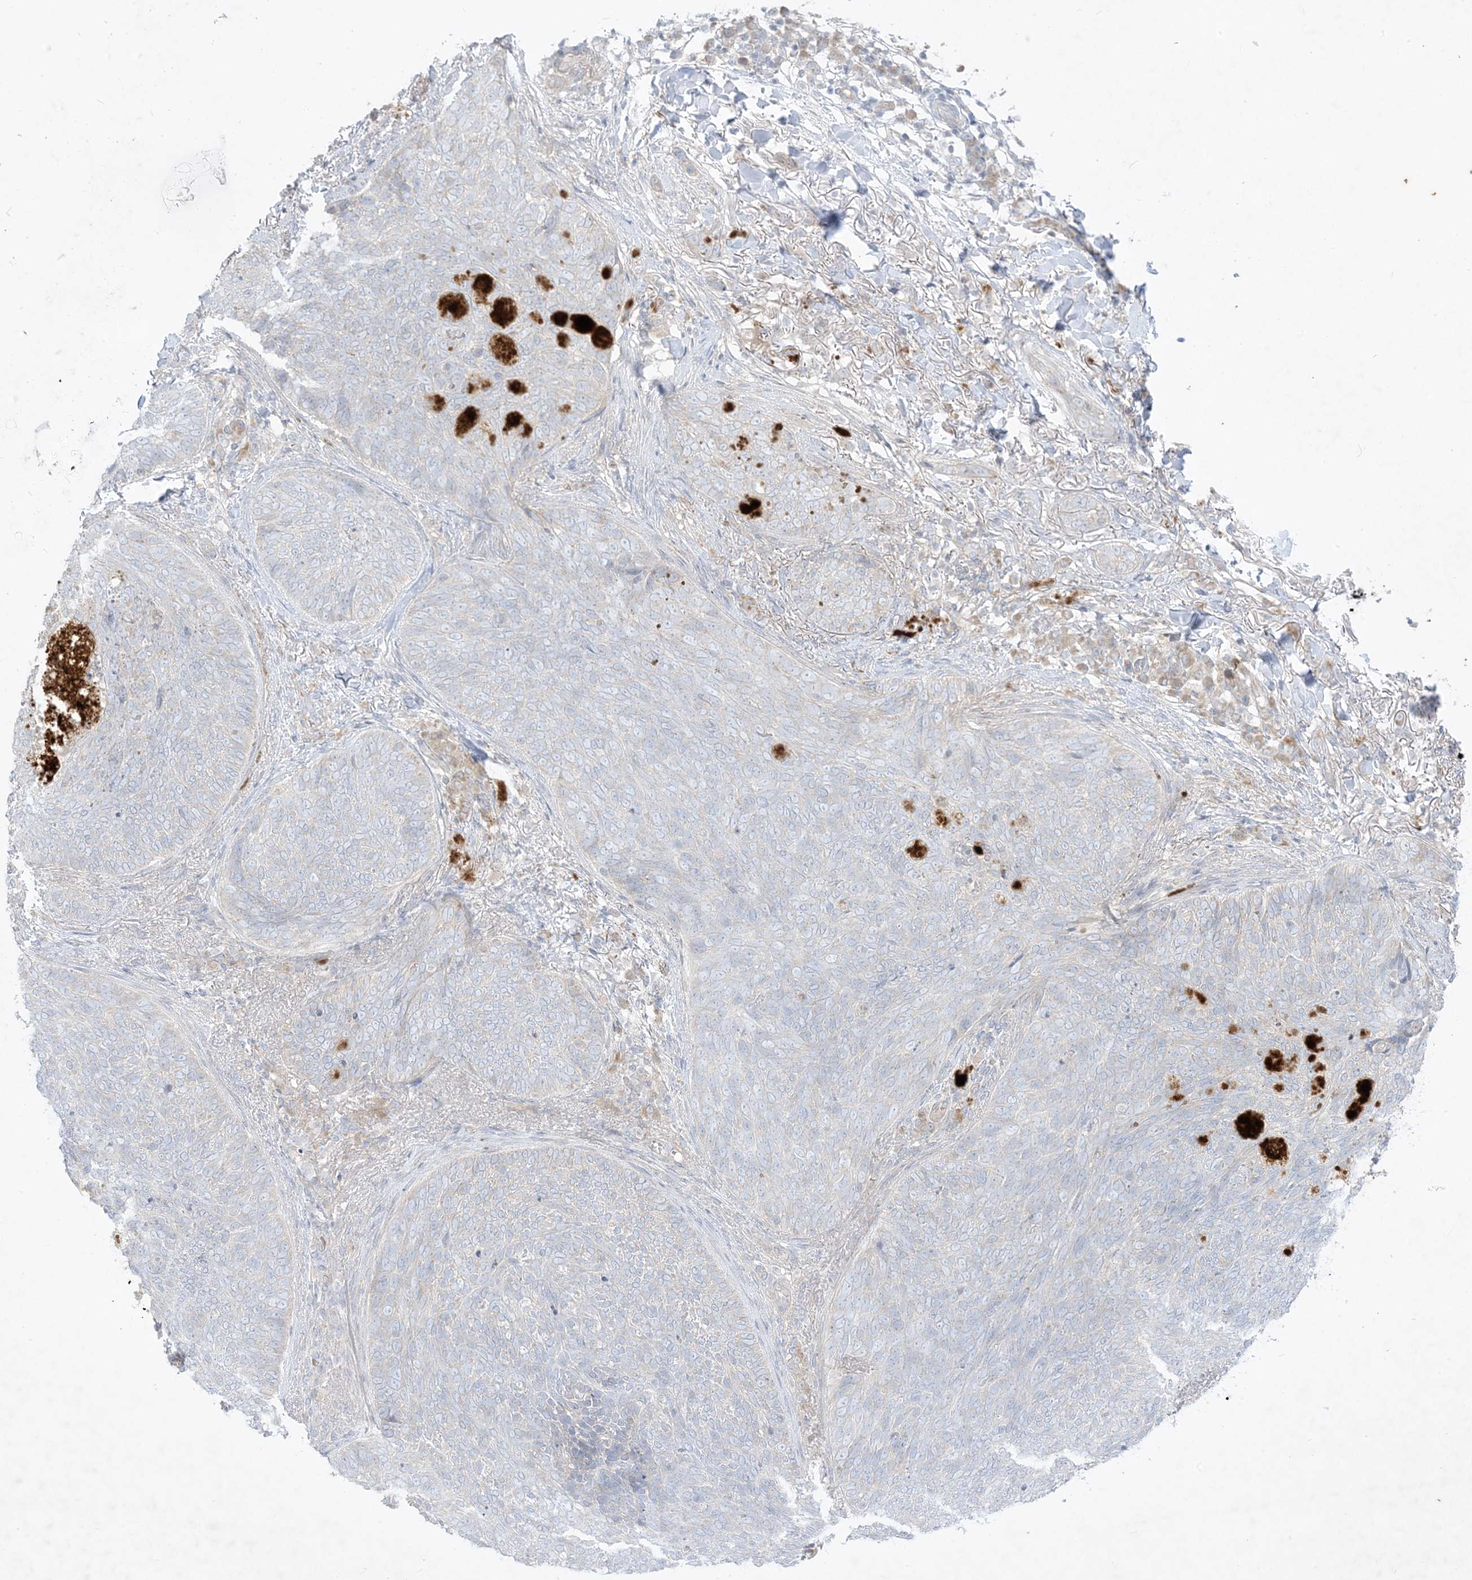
{"staining": {"intensity": "negative", "quantity": "none", "location": "none"}, "tissue": "skin cancer", "cell_type": "Tumor cells", "image_type": "cancer", "snomed": [{"axis": "morphology", "description": "Basal cell carcinoma"}, {"axis": "topography", "description": "Skin"}], "caption": "A photomicrograph of human skin cancer (basal cell carcinoma) is negative for staining in tumor cells.", "gene": "PLEKHA3", "patient": {"sex": "male", "age": 85}}